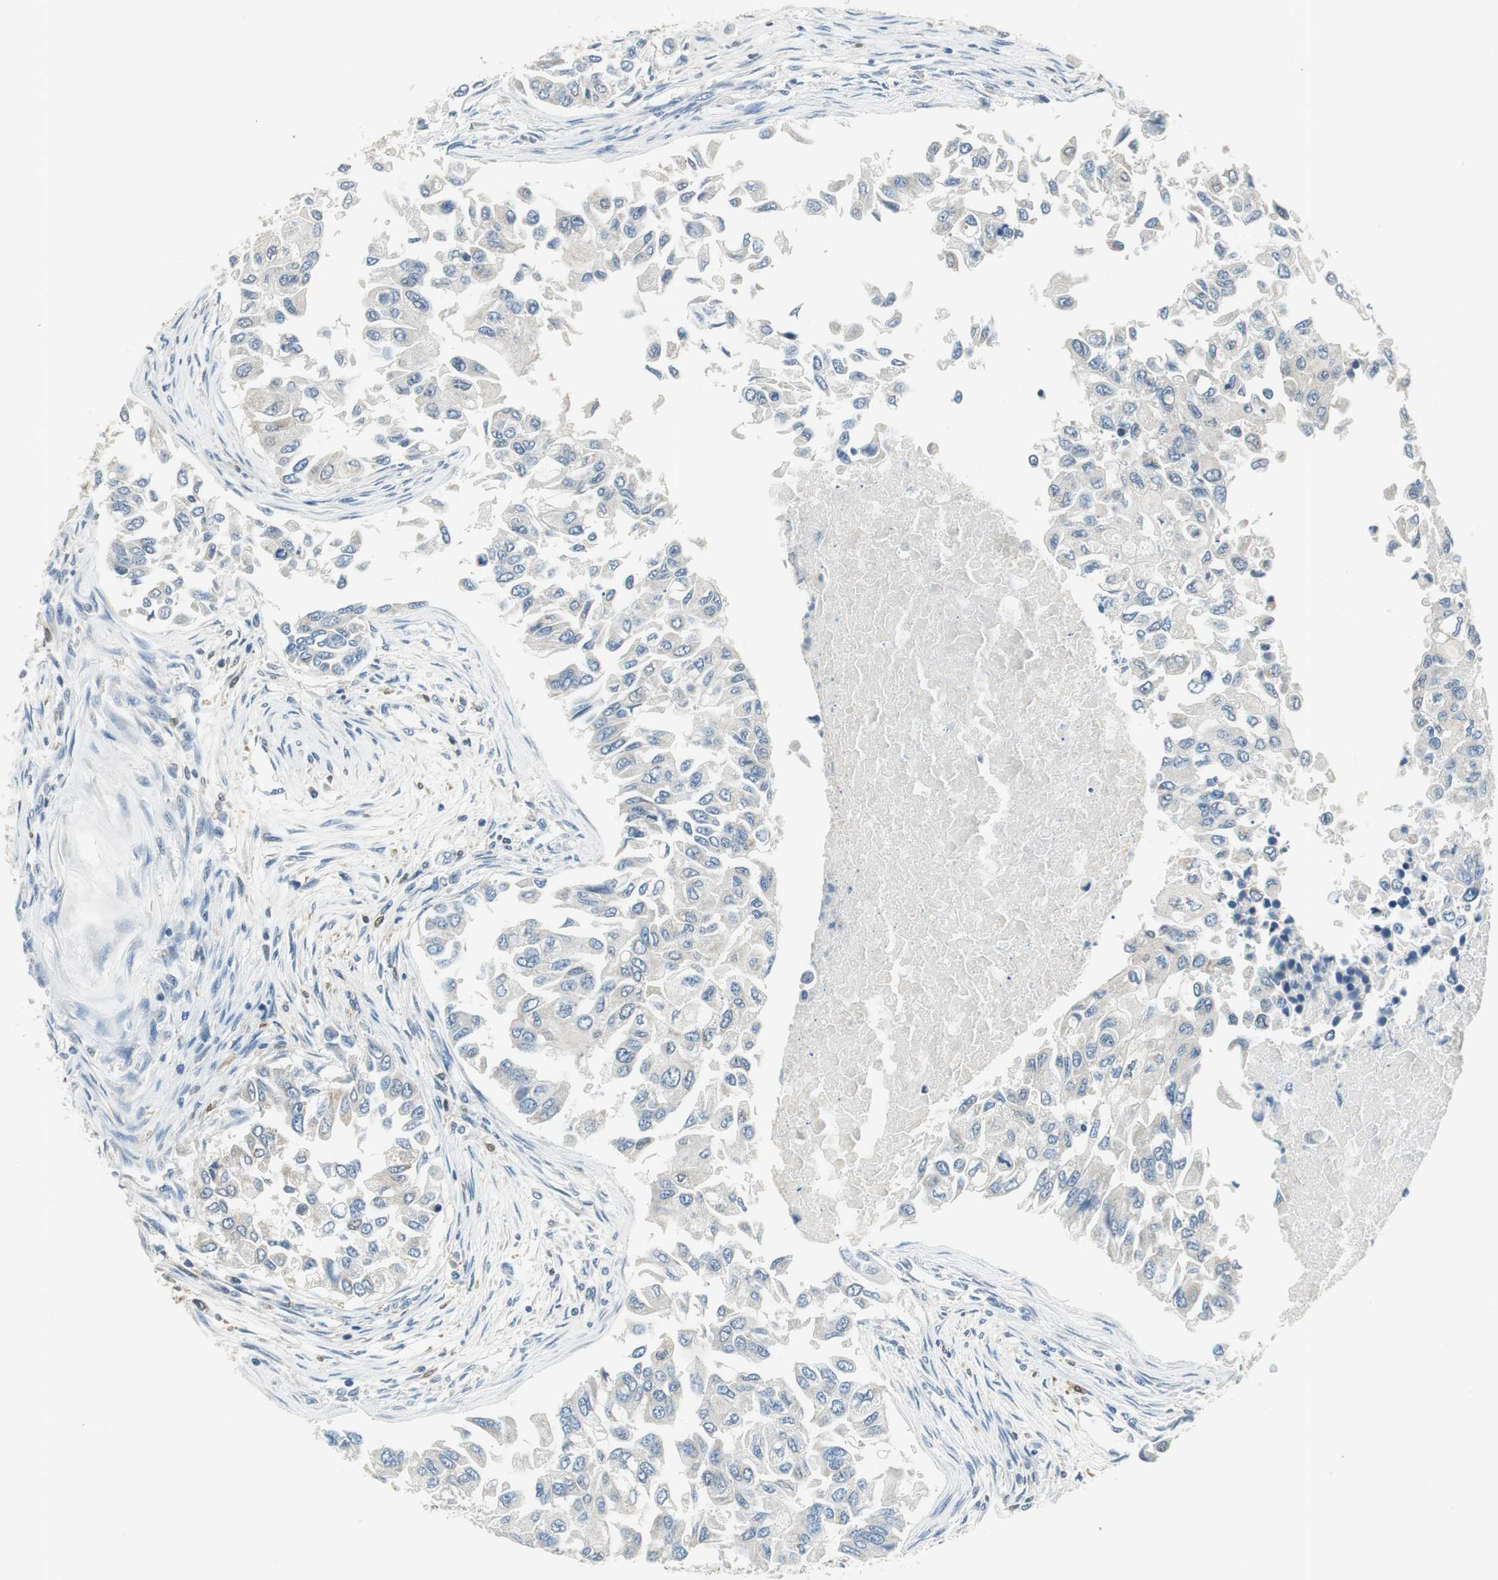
{"staining": {"intensity": "negative", "quantity": "none", "location": "none"}, "tissue": "breast cancer", "cell_type": "Tumor cells", "image_type": "cancer", "snomed": [{"axis": "morphology", "description": "Normal tissue, NOS"}, {"axis": "morphology", "description": "Duct carcinoma"}, {"axis": "topography", "description": "Breast"}], "caption": "Photomicrograph shows no significant protein expression in tumor cells of invasive ductal carcinoma (breast). (DAB (3,3'-diaminobenzidine) immunohistochemistry, high magnification).", "gene": "ME1", "patient": {"sex": "female", "age": 49}}